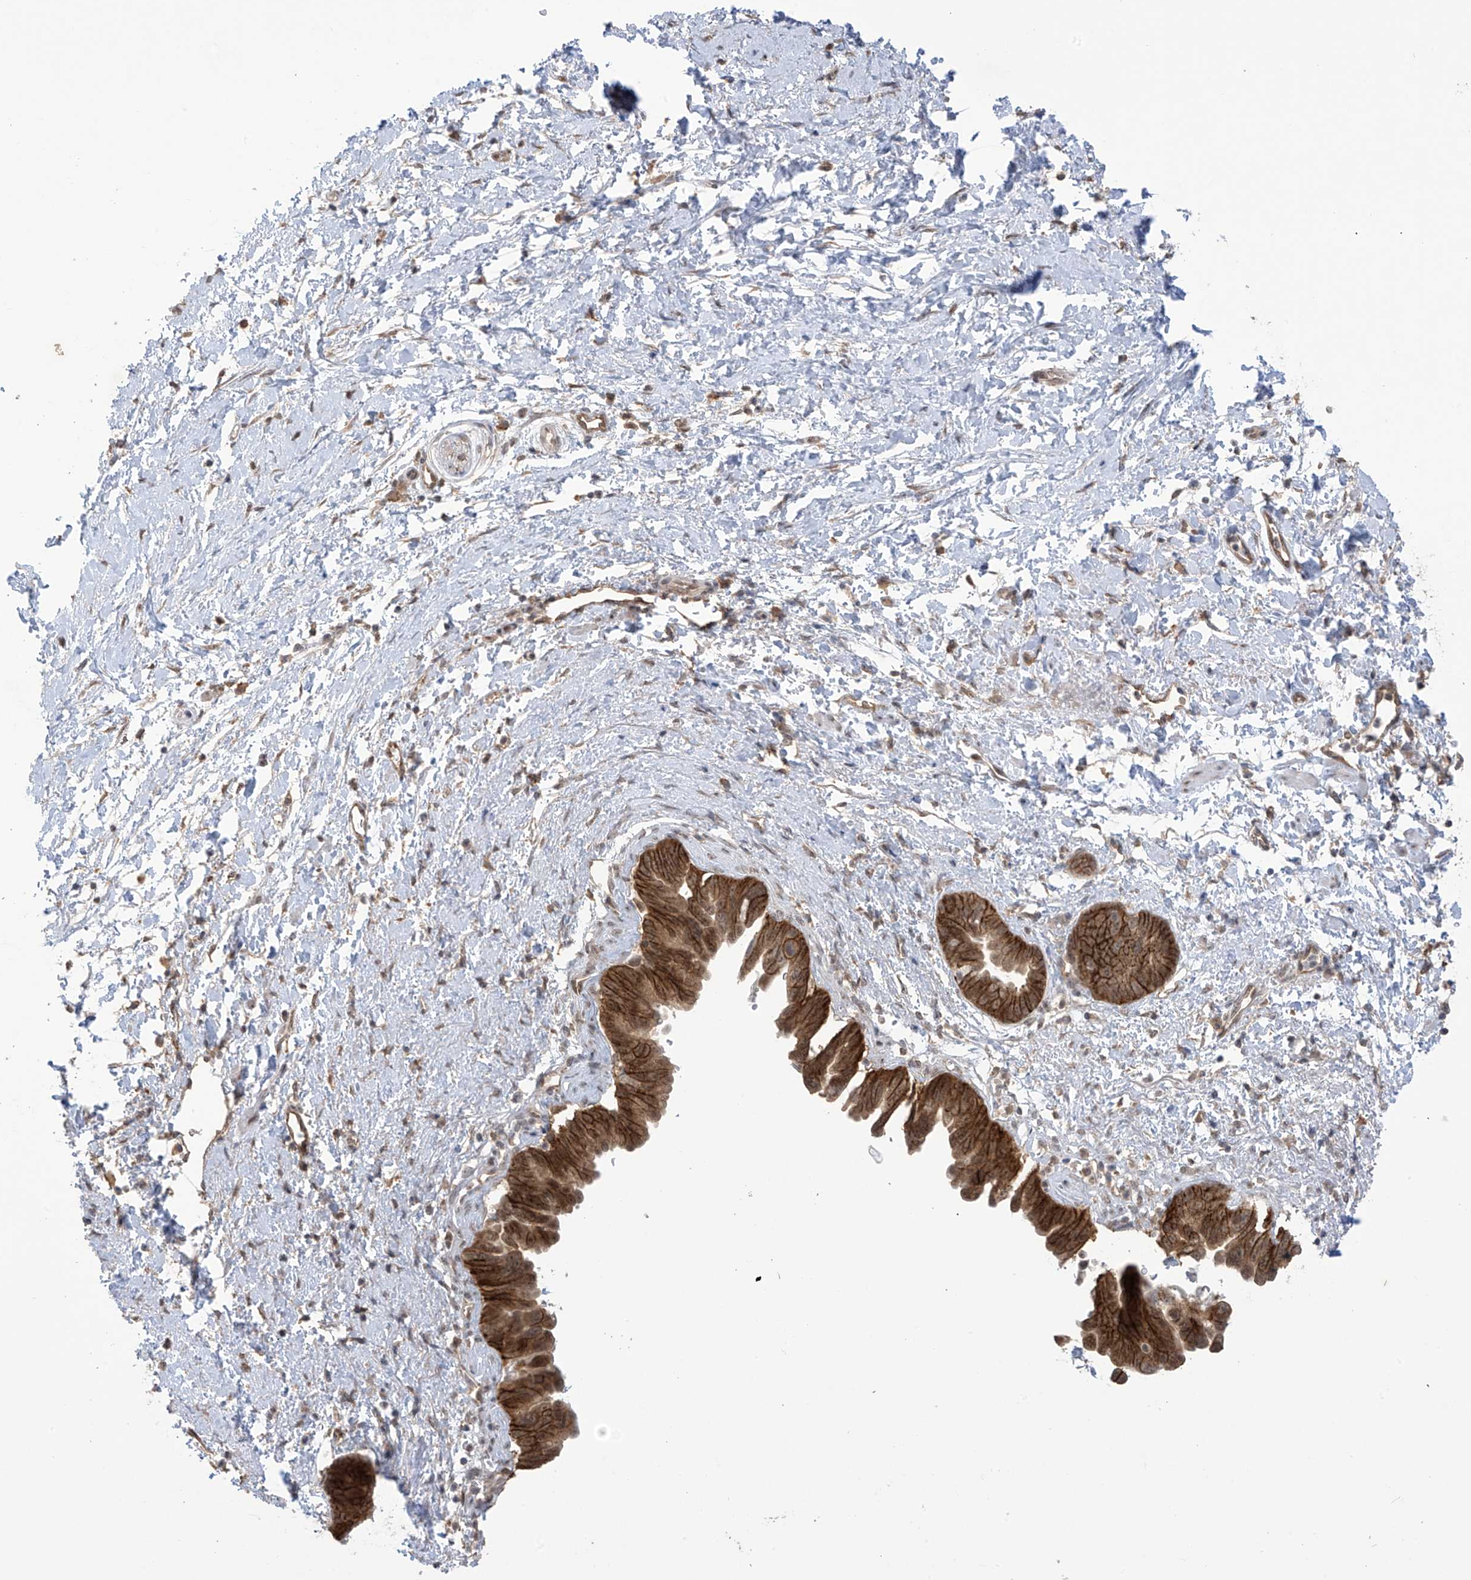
{"staining": {"intensity": "strong", "quantity": ">75%", "location": "cytoplasmic/membranous"}, "tissue": "pancreatic cancer", "cell_type": "Tumor cells", "image_type": "cancer", "snomed": [{"axis": "morphology", "description": "Adenocarcinoma, NOS"}, {"axis": "topography", "description": "Pancreas"}], "caption": "Protein expression analysis of human pancreatic cancer (adenocarcinoma) reveals strong cytoplasmic/membranous positivity in approximately >75% of tumor cells.", "gene": "KIAA1522", "patient": {"sex": "female", "age": 72}}